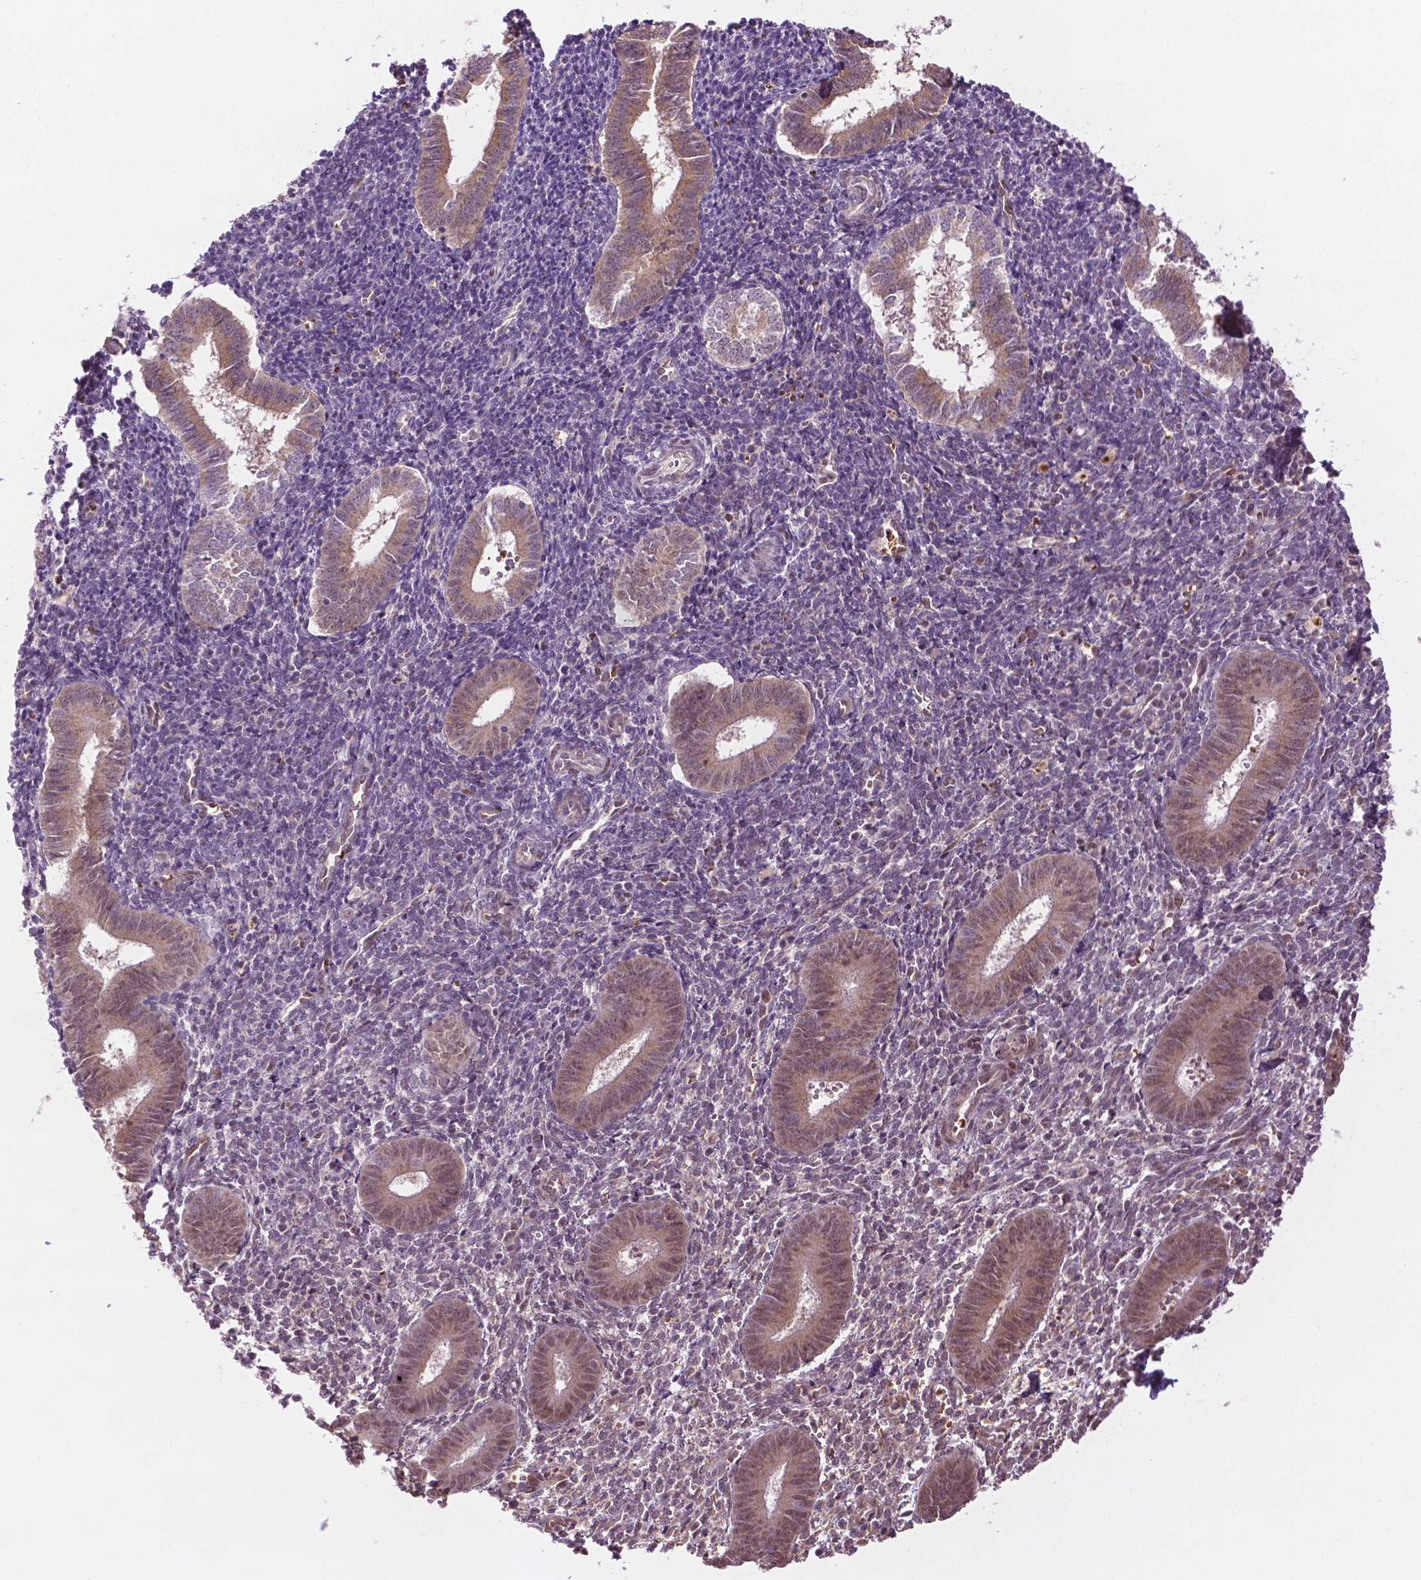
{"staining": {"intensity": "negative", "quantity": "none", "location": "none"}, "tissue": "endometrium", "cell_type": "Cells in endometrial stroma", "image_type": "normal", "snomed": [{"axis": "morphology", "description": "Normal tissue, NOS"}, {"axis": "topography", "description": "Endometrium"}], "caption": "DAB (3,3'-diaminobenzidine) immunohistochemical staining of benign human endometrium exhibits no significant positivity in cells in endometrial stroma.", "gene": "ZNF41", "patient": {"sex": "female", "age": 25}}